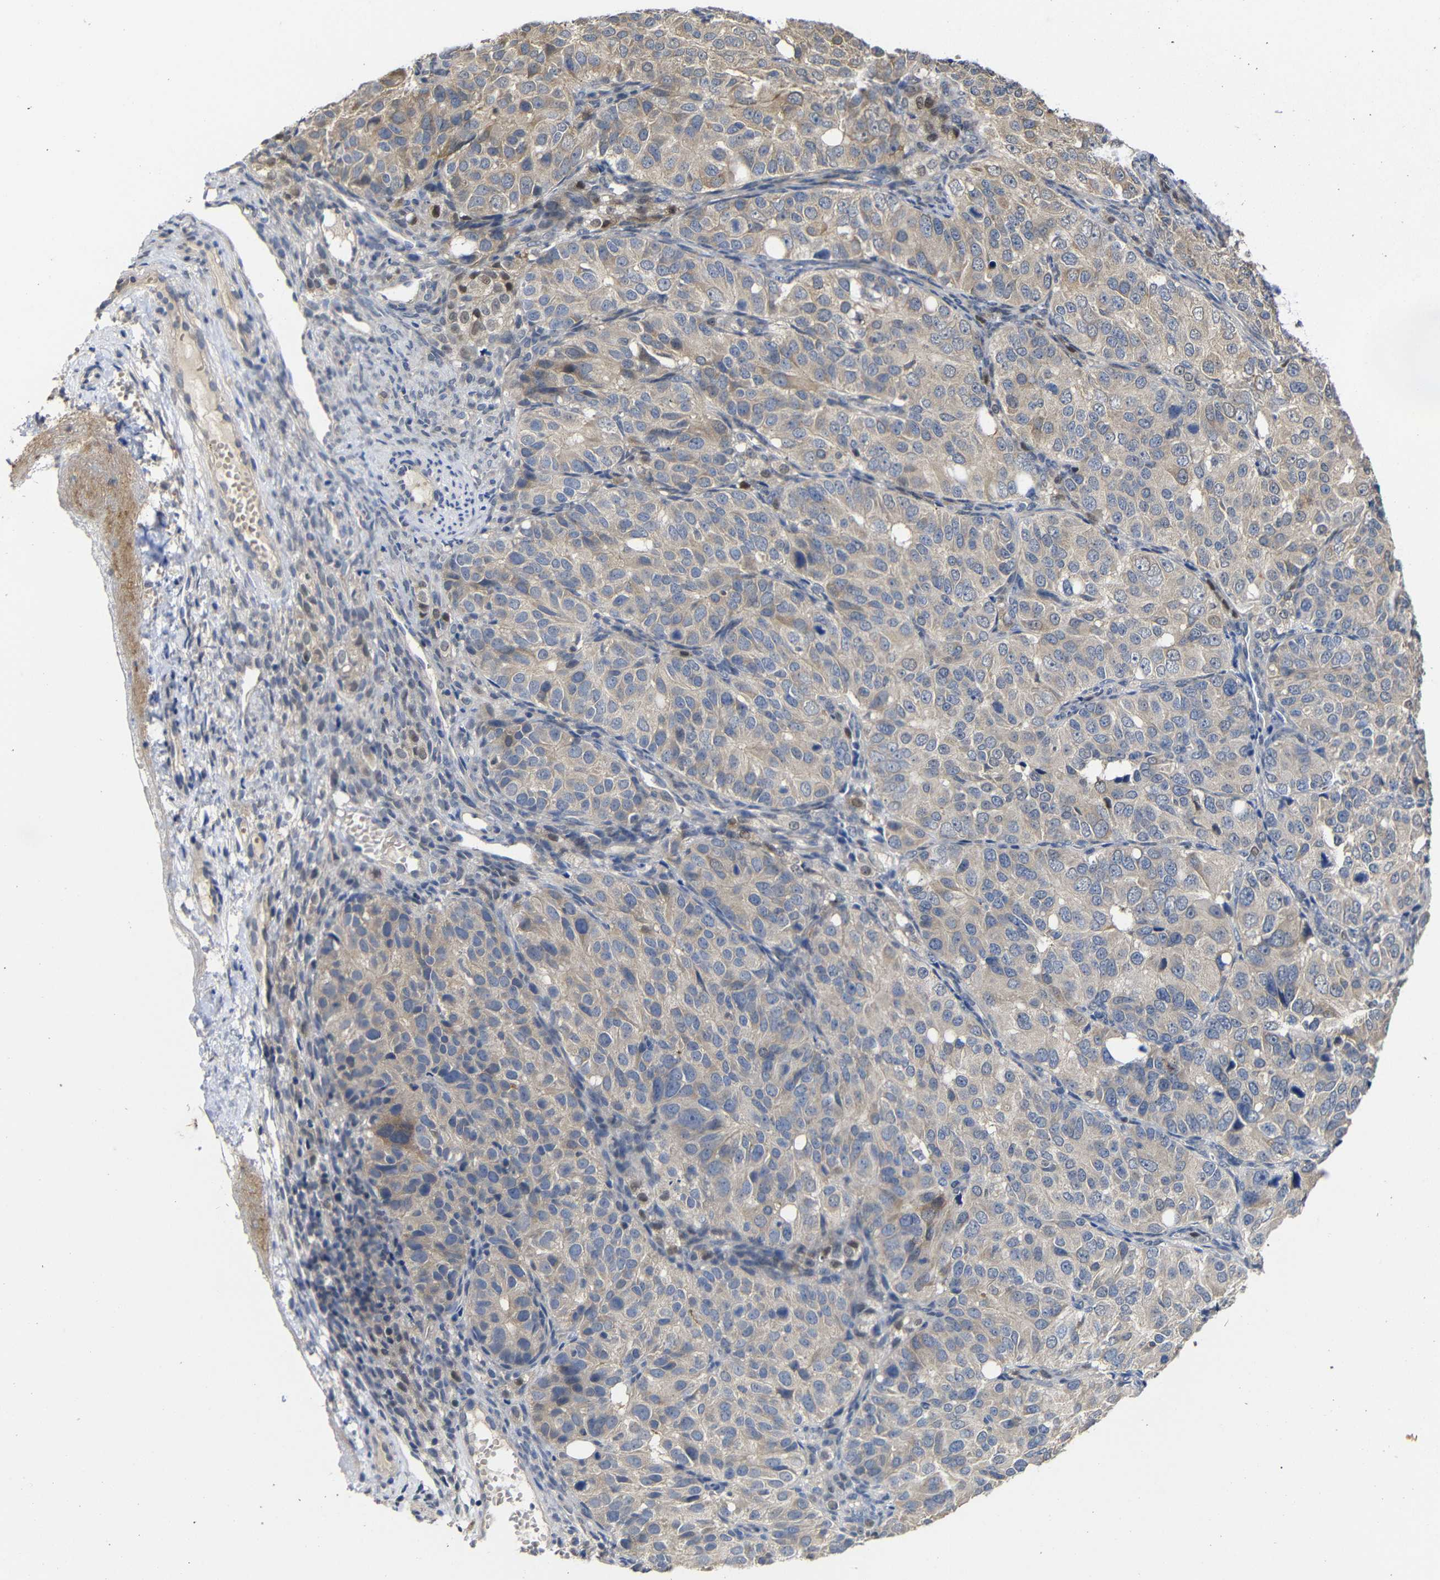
{"staining": {"intensity": "weak", "quantity": ">75%", "location": "cytoplasmic/membranous"}, "tissue": "ovarian cancer", "cell_type": "Tumor cells", "image_type": "cancer", "snomed": [{"axis": "morphology", "description": "Carcinoma, endometroid"}, {"axis": "topography", "description": "Ovary"}], "caption": "Protein expression by IHC shows weak cytoplasmic/membranous staining in about >75% of tumor cells in ovarian endometroid carcinoma.", "gene": "ATG12", "patient": {"sex": "female", "age": 51}}